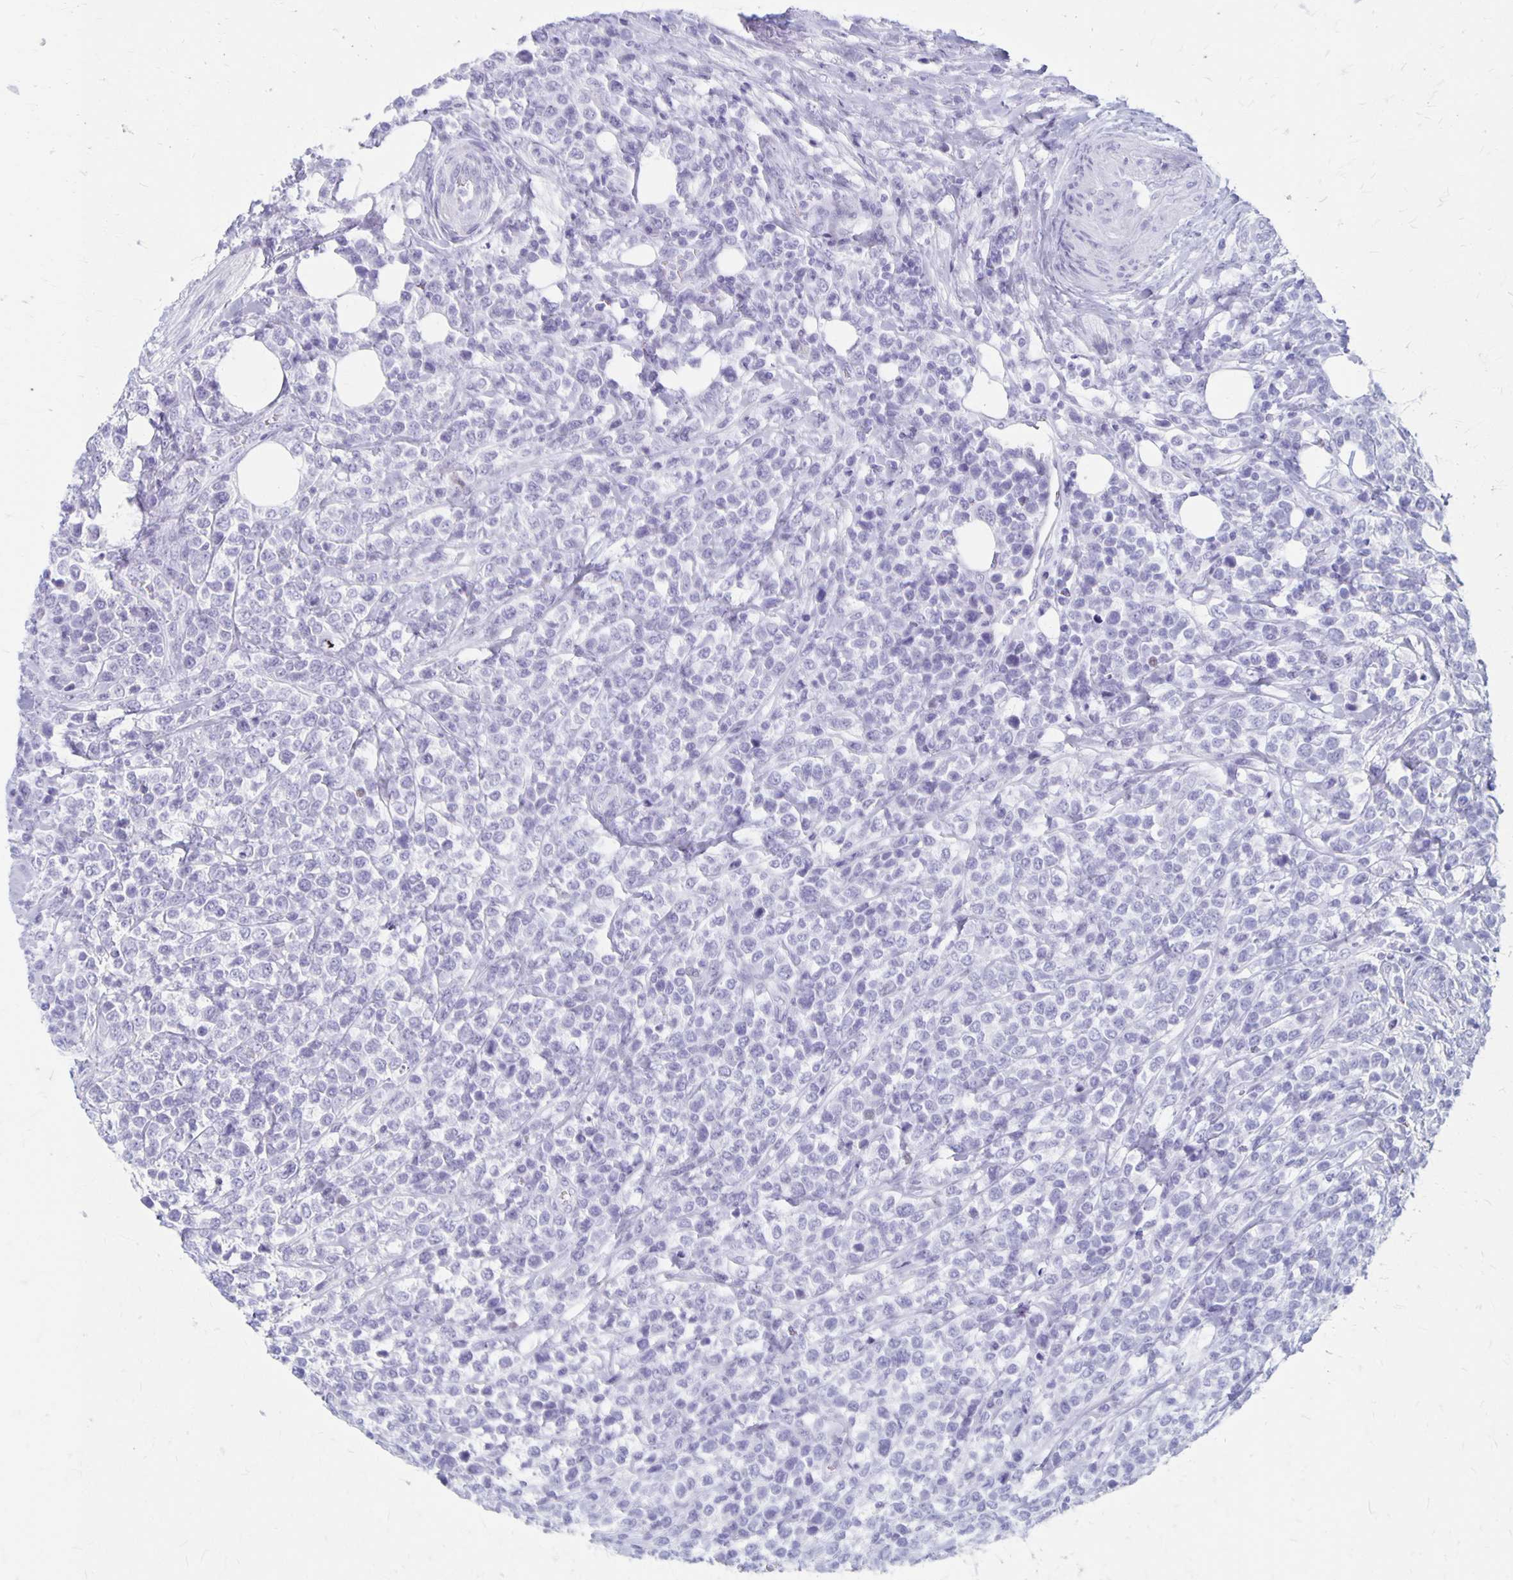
{"staining": {"intensity": "negative", "quantity": "none", "location": "none"}, "tissue": "lymphoma", "cell_type": "Tumor cells", "image_type": "cancer", "snomed": [{"axis": "morphology", "description": "Malignant lymphoma, non-Hodgkin's type, High grade"}, {"axis": "topography", "description": "Soft tissue"}], "caption": "Immunohistochemical staining of human lymphoma shows no significant expression in tumor cells. (Immunohistochemistry, brightfield microscopy, high magnification).", "gene": "MAGEC2", "patient": {"sex": "female", "age": 56}}